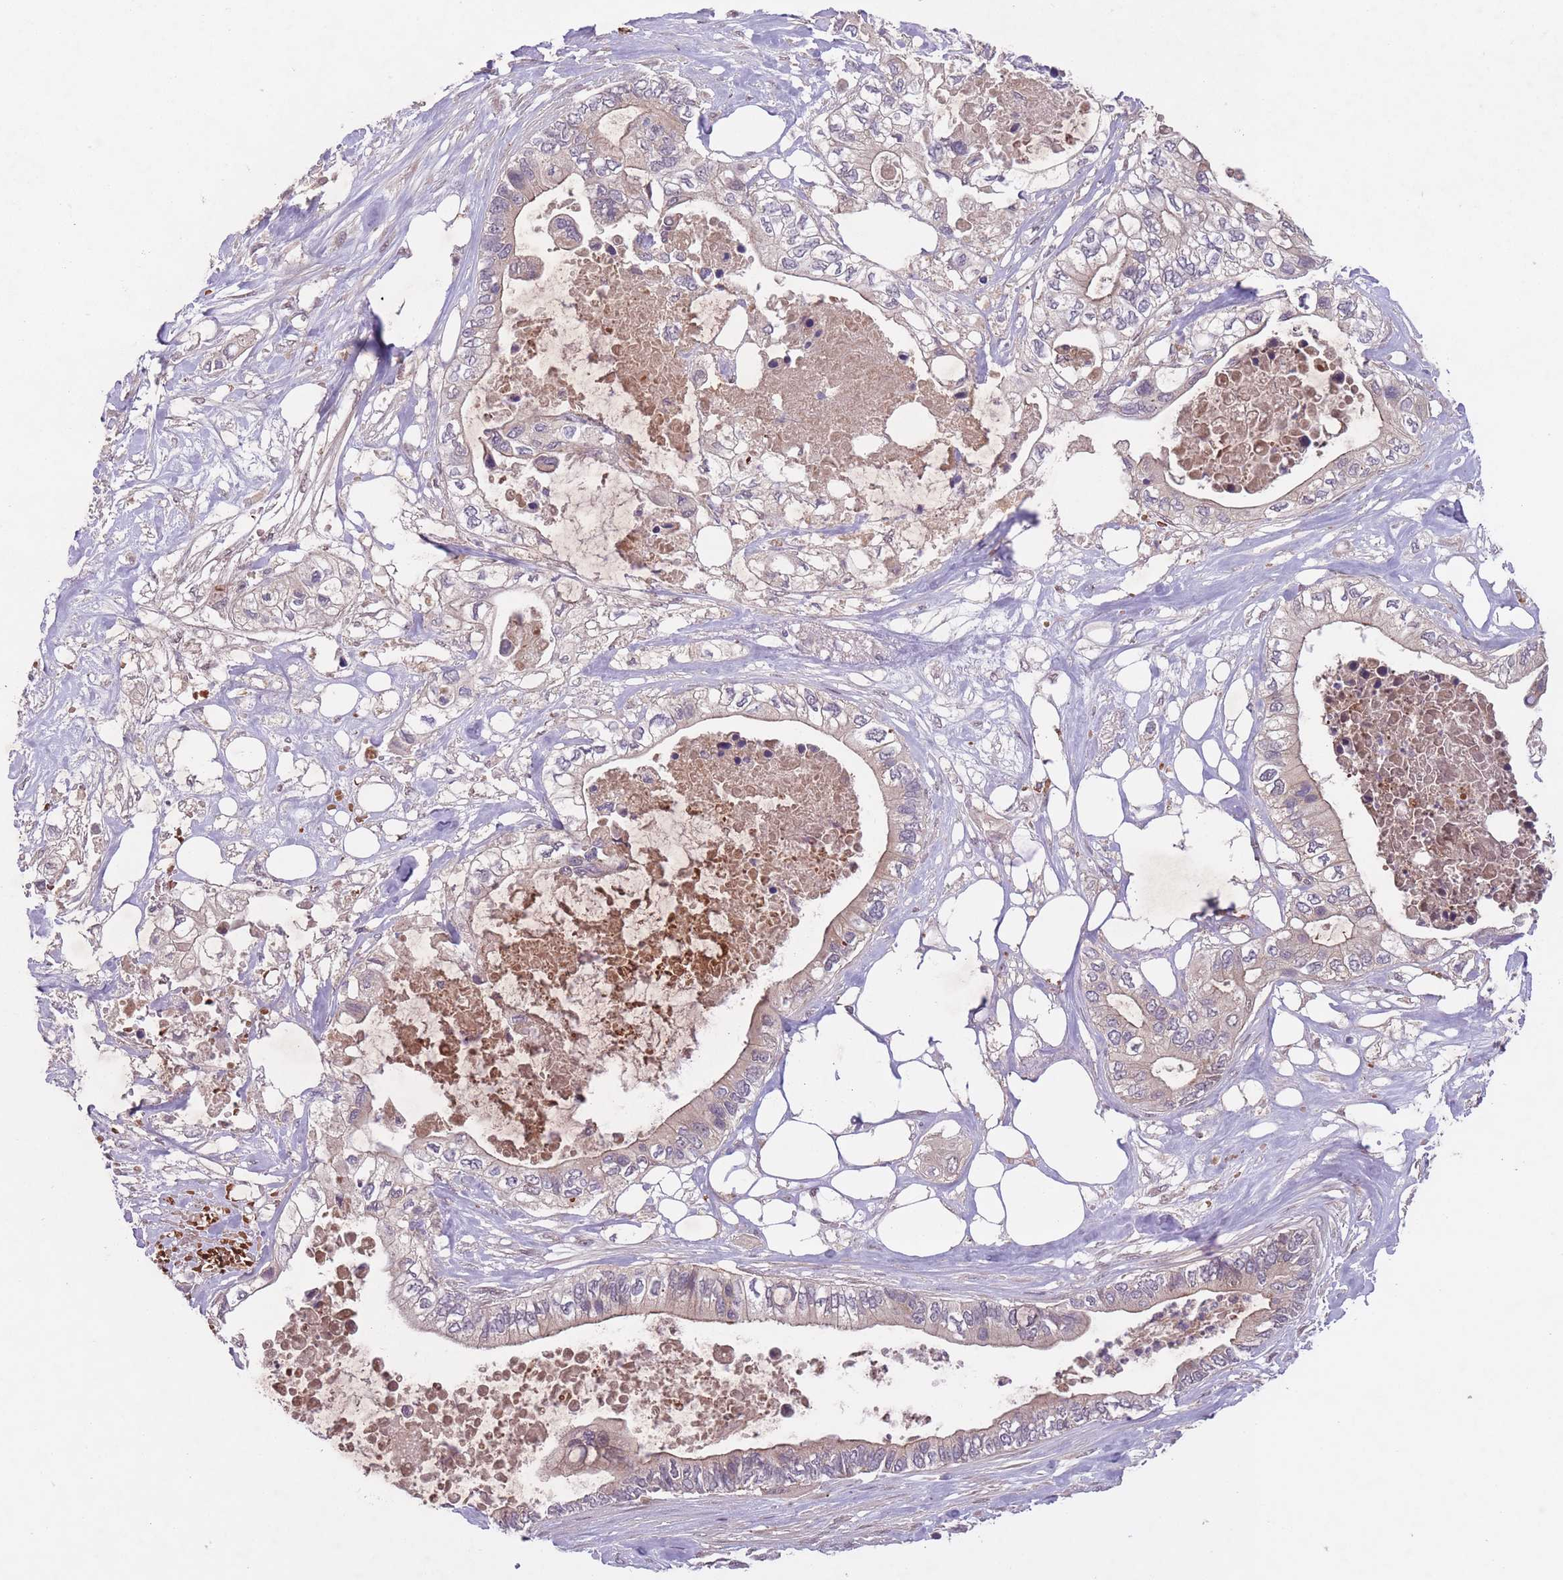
{"staining": {"intensity": "weak", "quantity": "25%-75%", "location": "cytoplasmic/membranous"}, "tissue": "pancreatic cancer", "cell_type": "Tumor cells", "image_type": "cancer", "snomed": [{"axis": "morphology", "description": "Adenocarcinoma, NOS"}, {"axis": "topography", "description": "Pancreas"}], "caption": "High-magnification brightfield microscopy of pancreatic adenocarcinoma stained with DAB (3,3'-diaminobenzidine) (brown) and counterstained with hematoxylin (blue). tumor cells exhibit weak cytoplasmic/membranous positivity is present in about25%-75% of cells.", "gene": "SECTM1", "patient": {"sex": "female", "age": 63}}